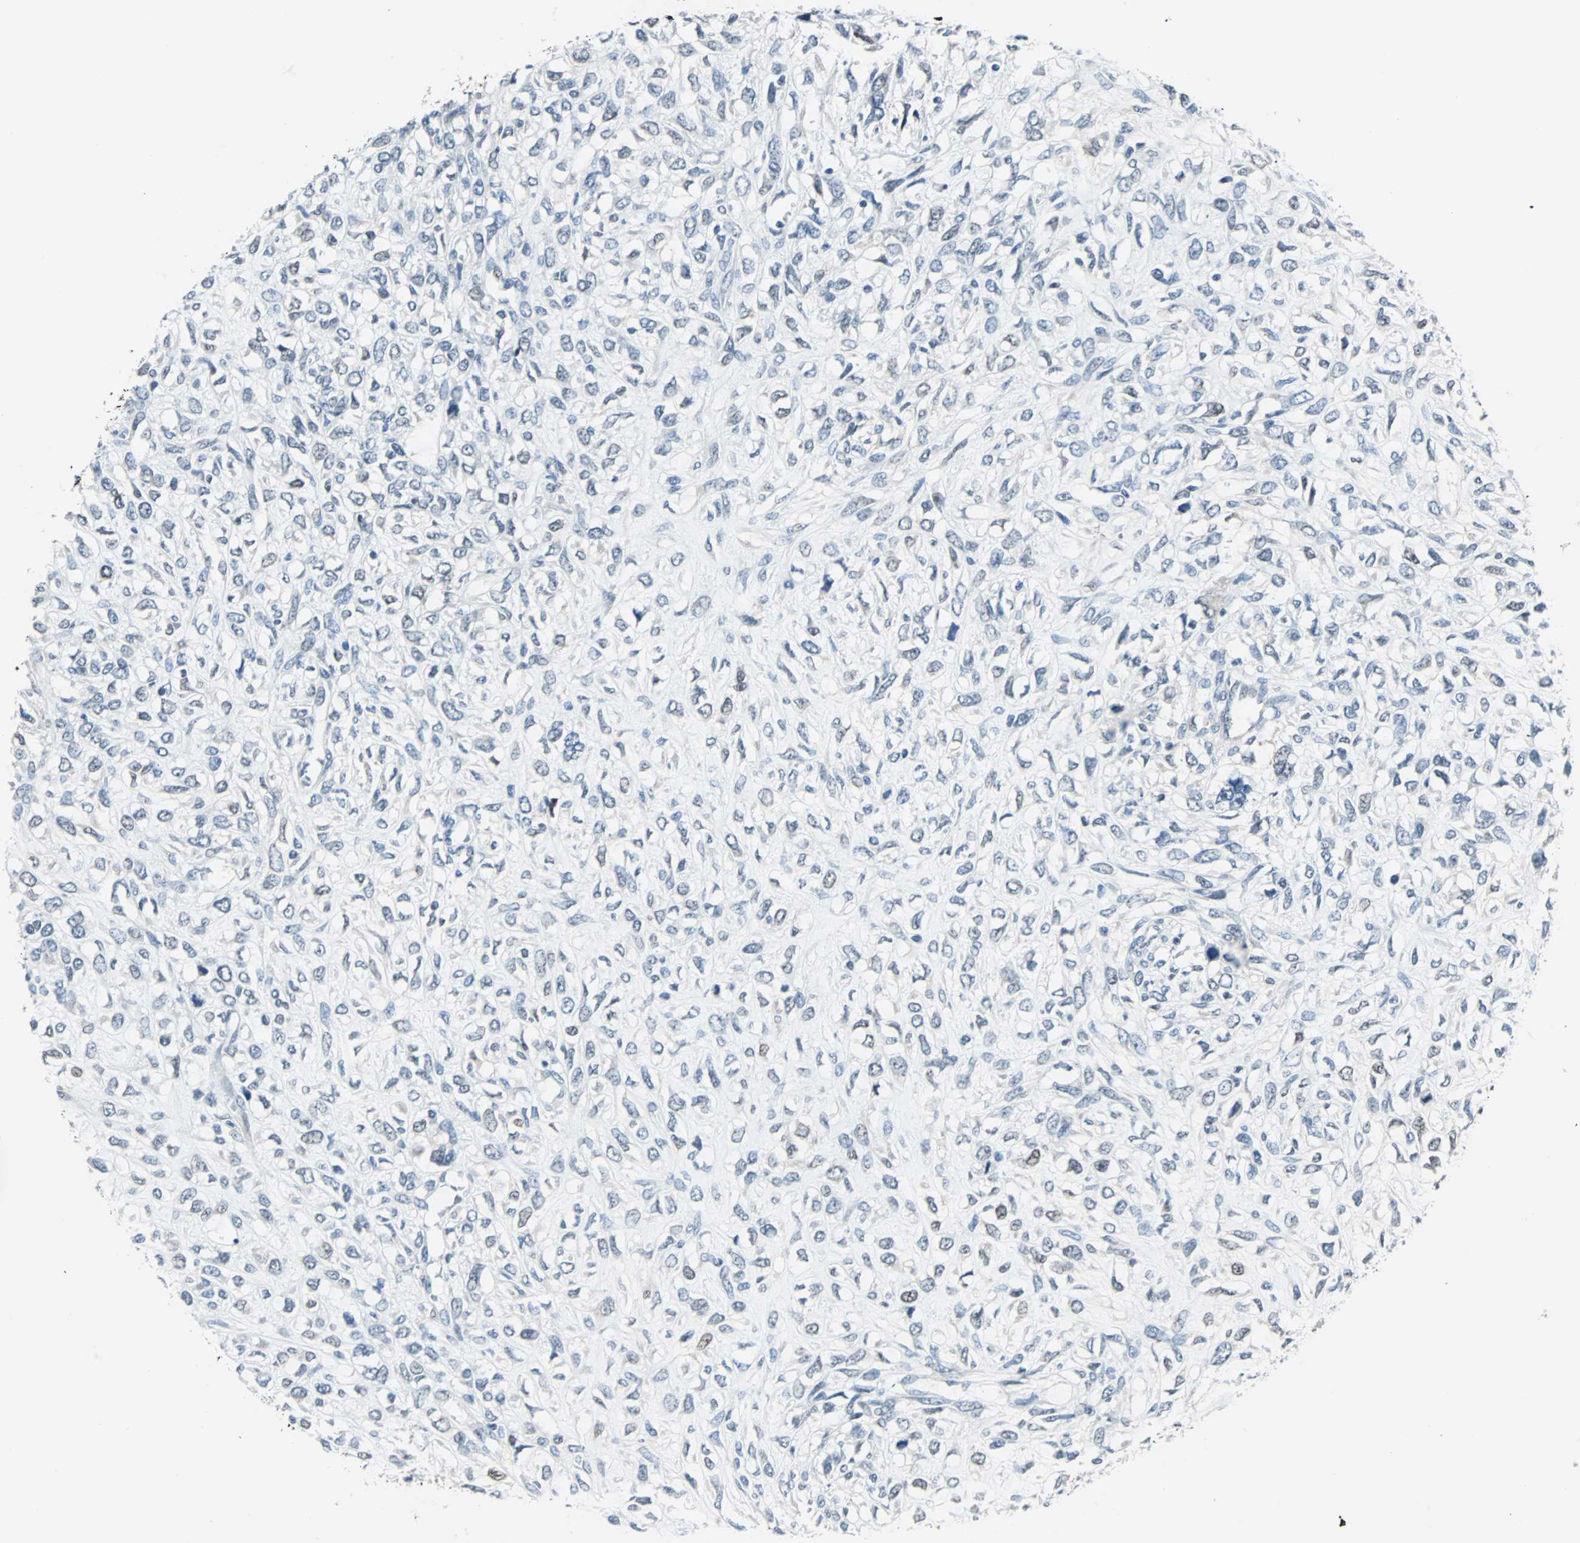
{"staining": {"intensity": "negative", "quantity": "none", "location": "none"}, "tissue": "head and neck cancer", "cell_type": "Tumor cells", "image_type": "cancer", "snomed": [{"axis": "morphology", "description": "Necrosis, NOS"}, {"axis": "morphology", "description": "Neoplasm, malignant, NOS"}, {"axis": "topography", "description": "Salivary gland"}, {"axis": "topography", "description": "Head-Neck"}], "caption": "The IHC micrograph has no significant expression in tumor cells of head and neck cancer tissue. Brightfield microscopy of immunohistochemistry stained with DAB (3,3'-diaminobenzidine) (brown) and hematoxylin (blue), captured at high magnification.", "gene": "FHL2", "patient": {"sex": "male", "age": 43}}